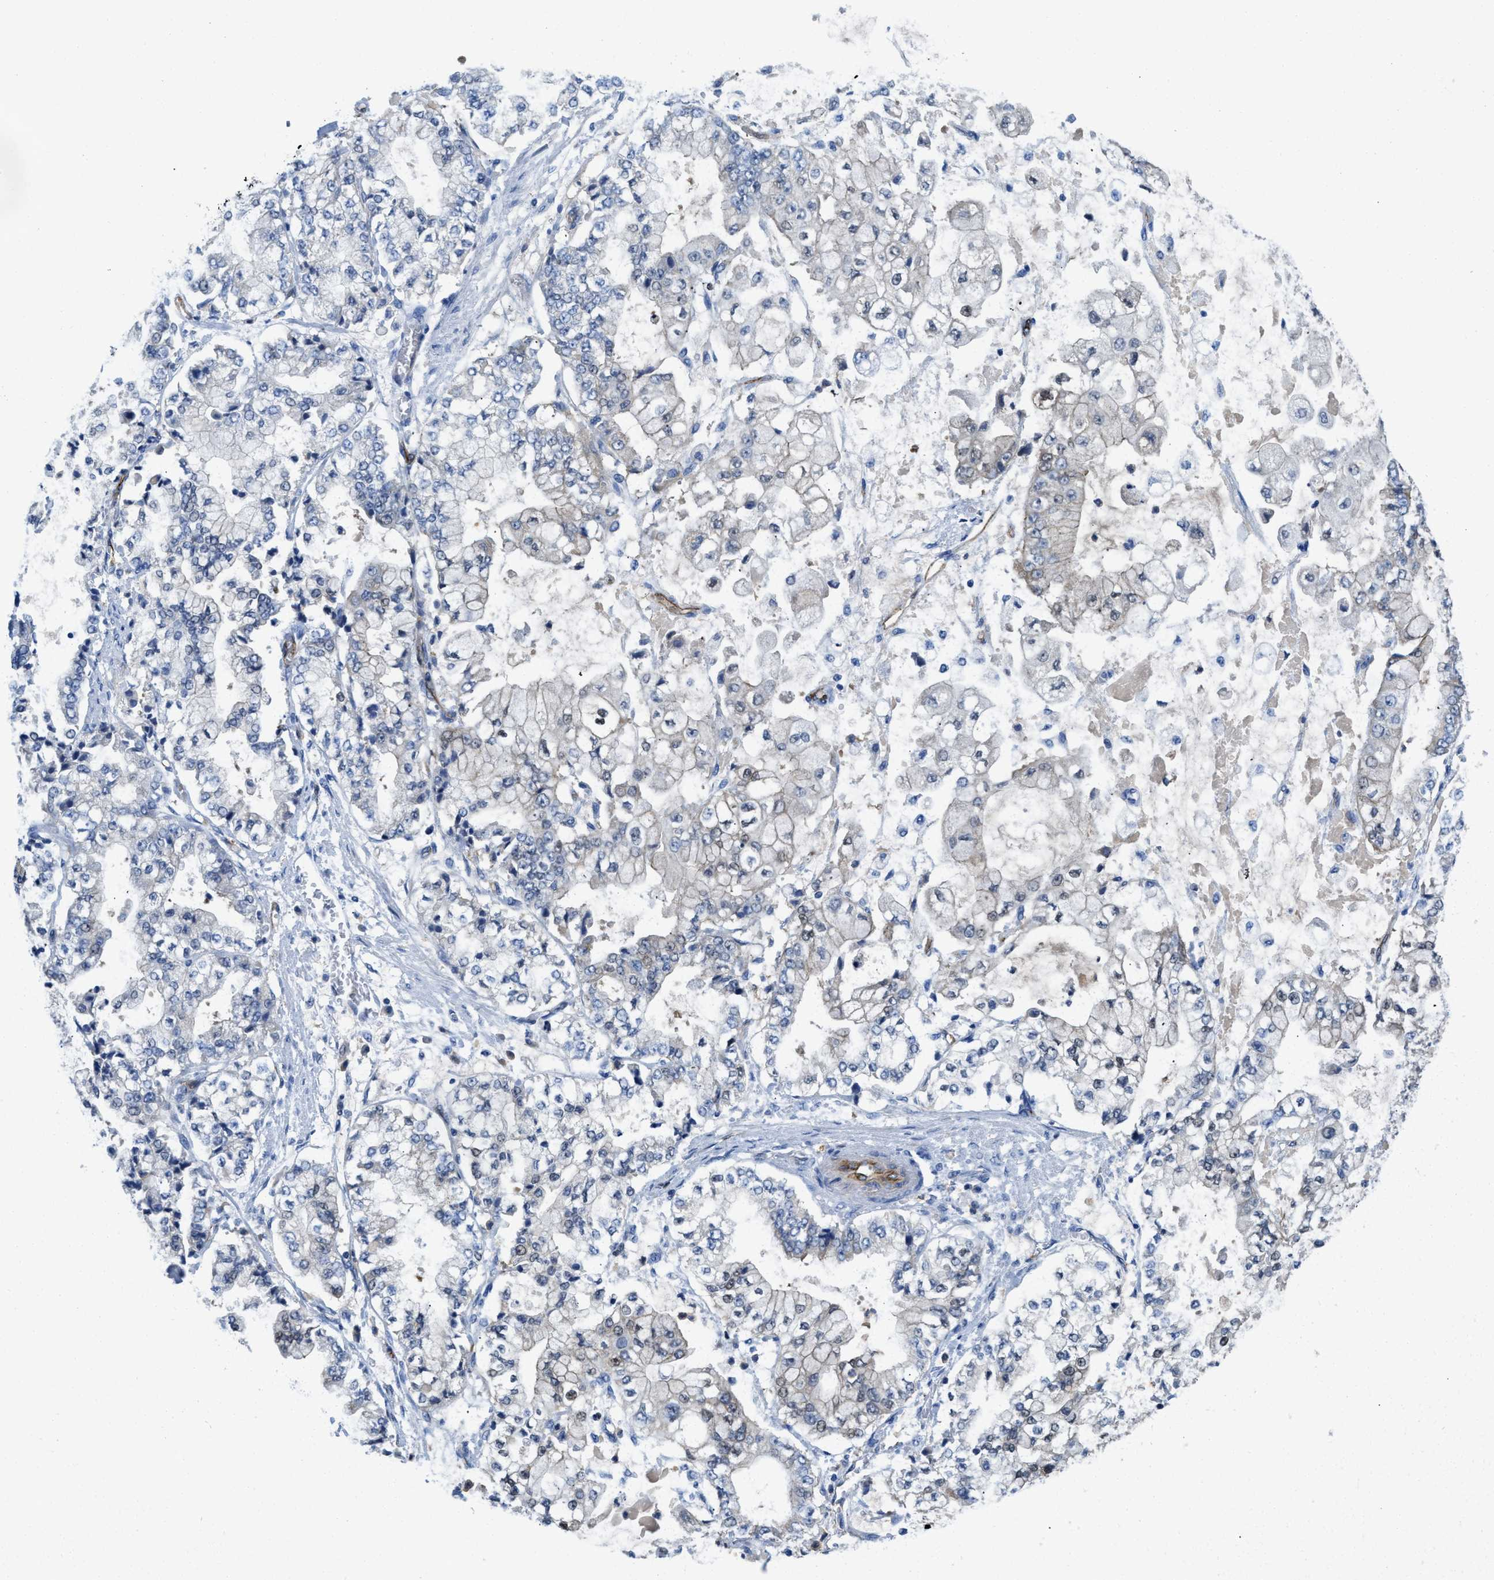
{"staining": {"intensity": "negative", "quantity": "none", "location": "none"}, "tissue": "stomach cancer", "cell_type": "Tumor cells", "image_type": "cancer", "snomed": [{"axis": "morphology", "description": "Adenocarcinoma, NOS"}, {"axis": "topography", "description": "Stomach"}], "caption": "Micrograph shows no protein expression in tumor cells of stomach adenocarcinoma tissue. (DAB (3,3'-diaminobenzidine) IHC with hematoxylin counter stain).", "gene": "SPEG", "patient": {"sex": "male", "age": 76}}